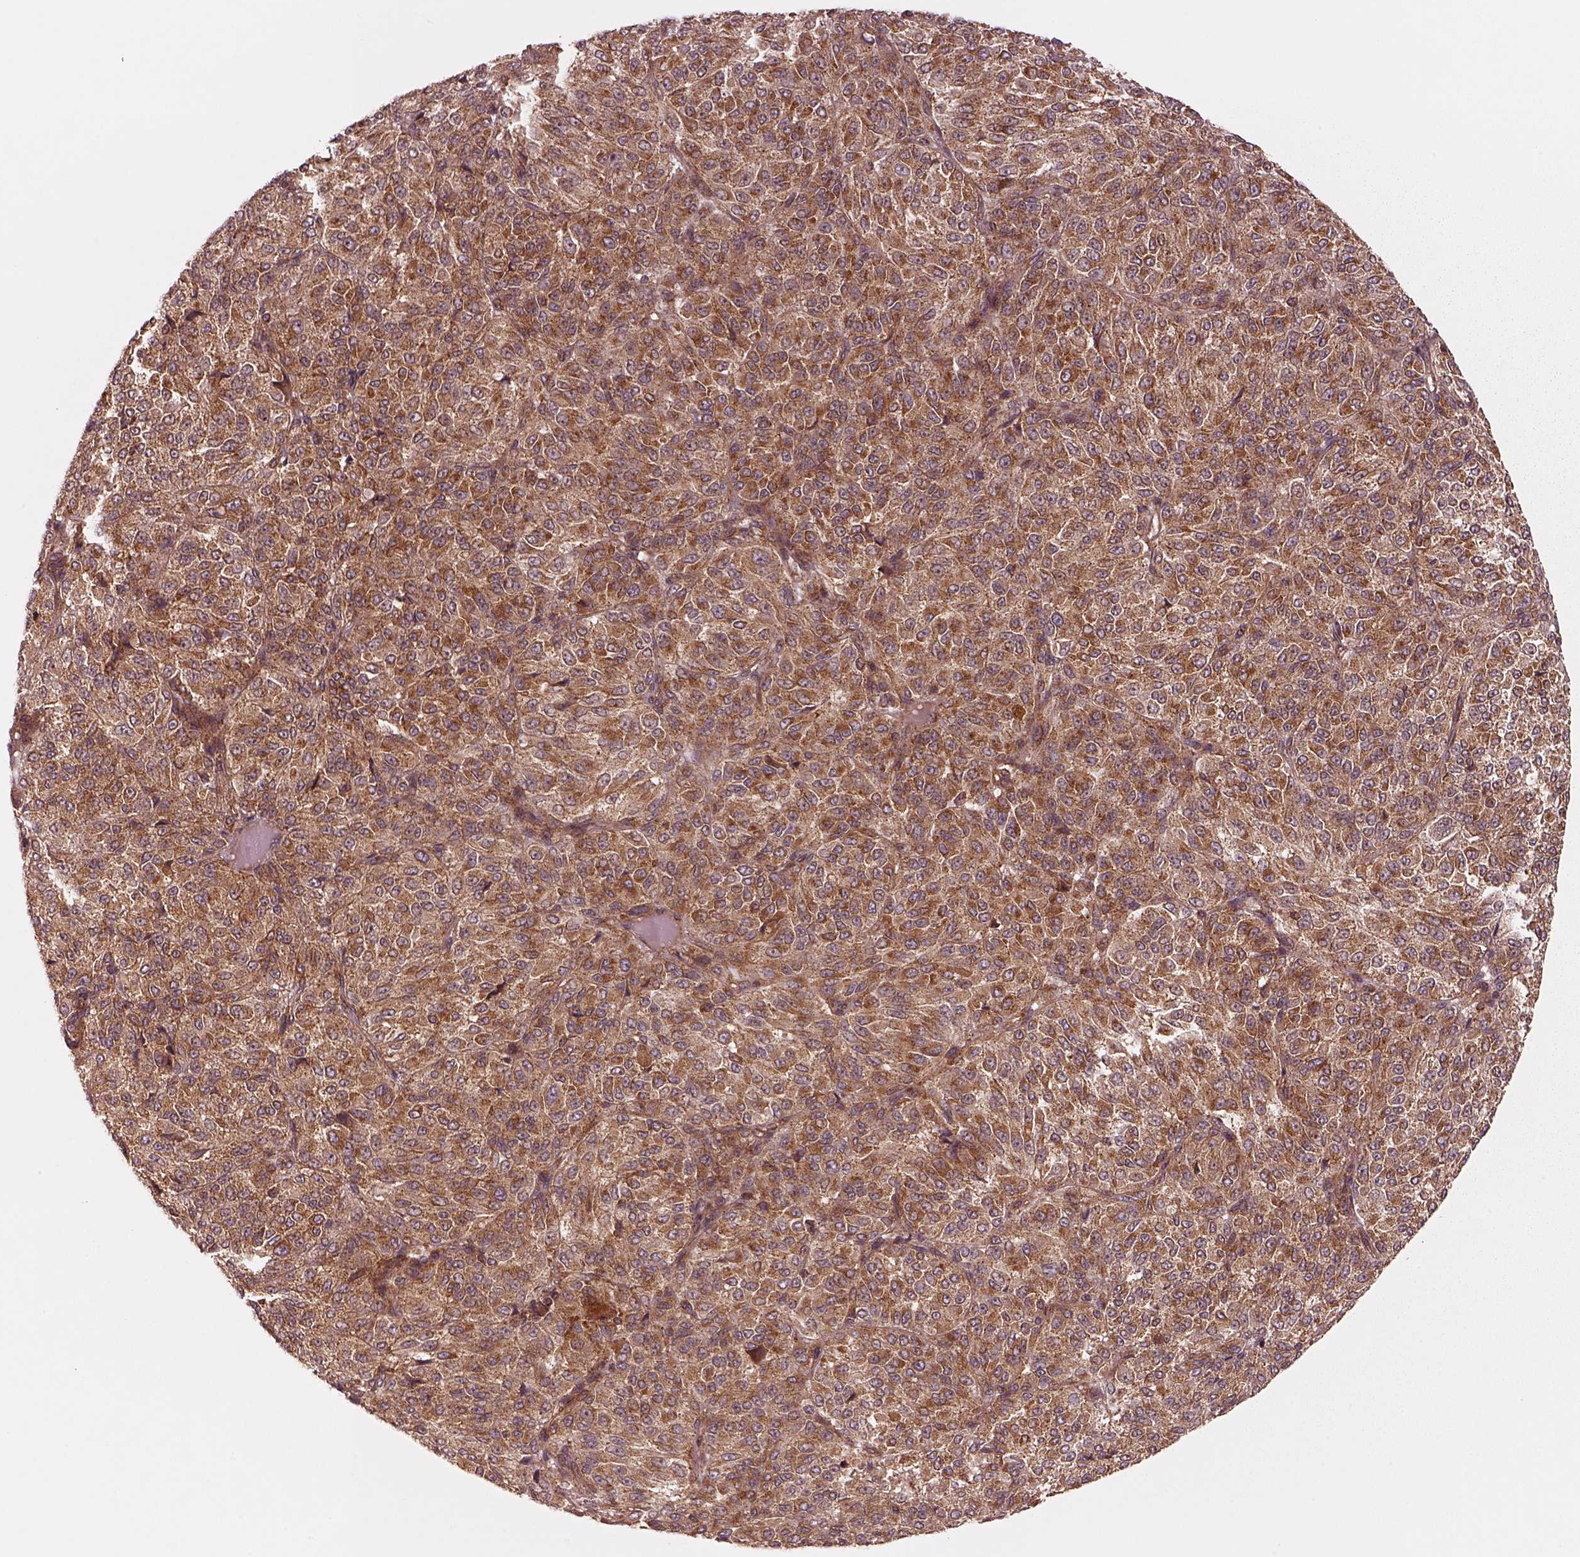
{"staining": {"intensity": "moderate", "quantity": "25%-75%", "location": "cytoplasmic/membranous"}, "tissue": "melanoma", "cell_type": "Tumor cells", "image_type": "cancer", "snomed": [{"axis": "morphology", "description": "Malignant melanoma, Metastatic site"}, {"axis": "topography", "description": "Brain"}], "caption": "Immunohistochemistry (DAB) staining of human malignant melanoma (metastatic site) demonstrates moderate cytoplasmic/membranous protein staining in about 25%-75% of tumor cells. (DAB IHC with brightfield microscopy, high magnification).", "gene": "WASHC2A", "patient": {"sex": "female", "age": 56}}